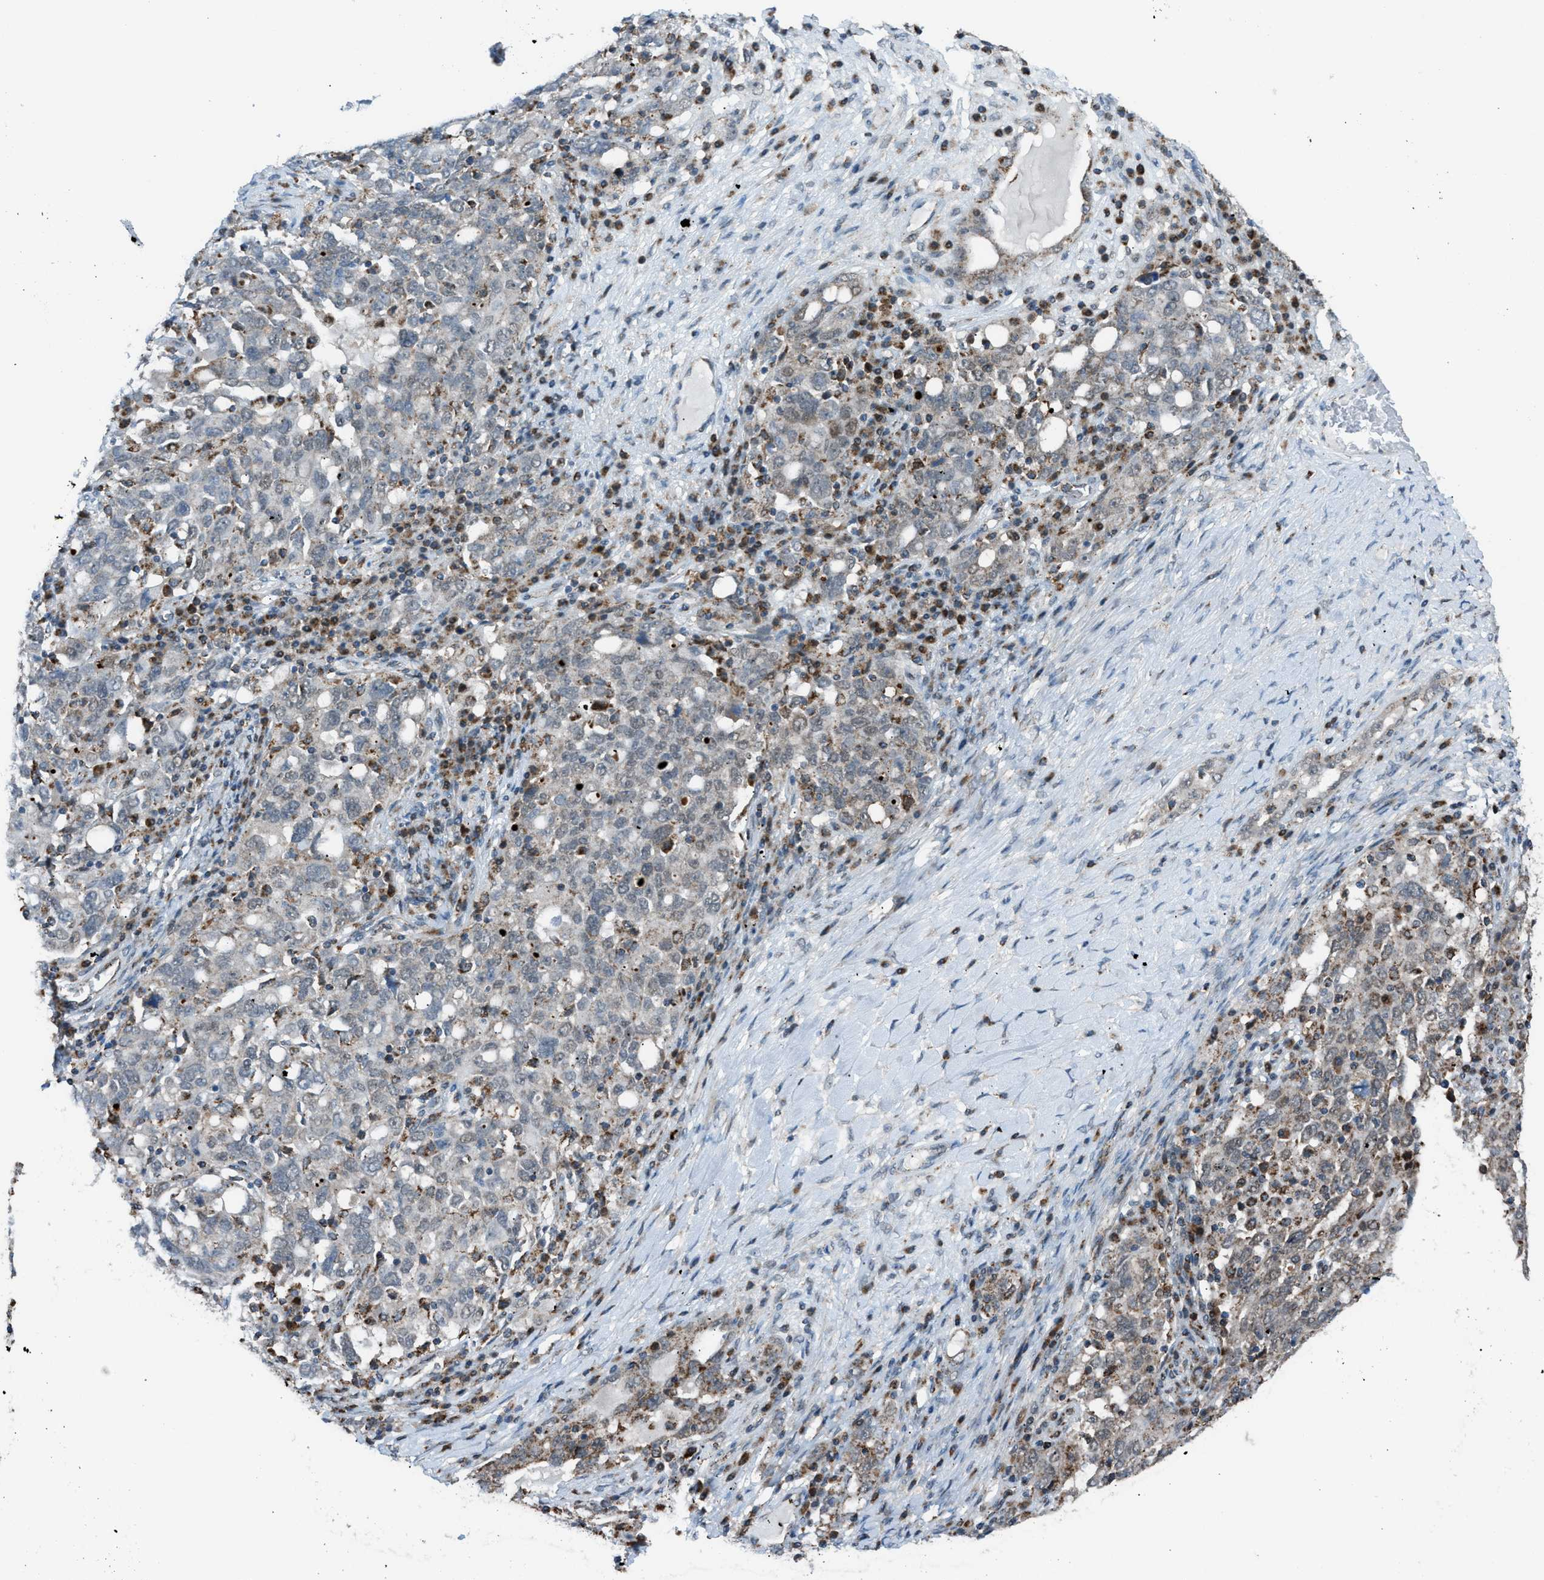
{"staining": {"intensity": "weak", "quantity": "<25%", "location": "cytoplasmic/membranous,nuclear"}, "tissue": "ovarian cancer", "cell_type": "Tumor cells", "image_type": "cancer", "snomed": [{"axis": "morphology", "description": "Carcinoma, endometroid"}, {"axis": "topography", "description": "Ovary"}], "caption": "There is no significant positivity in tumor cells of ovarian cancer.", "gene": "SRM", "patient": {"sex": "female", "age": 62}}